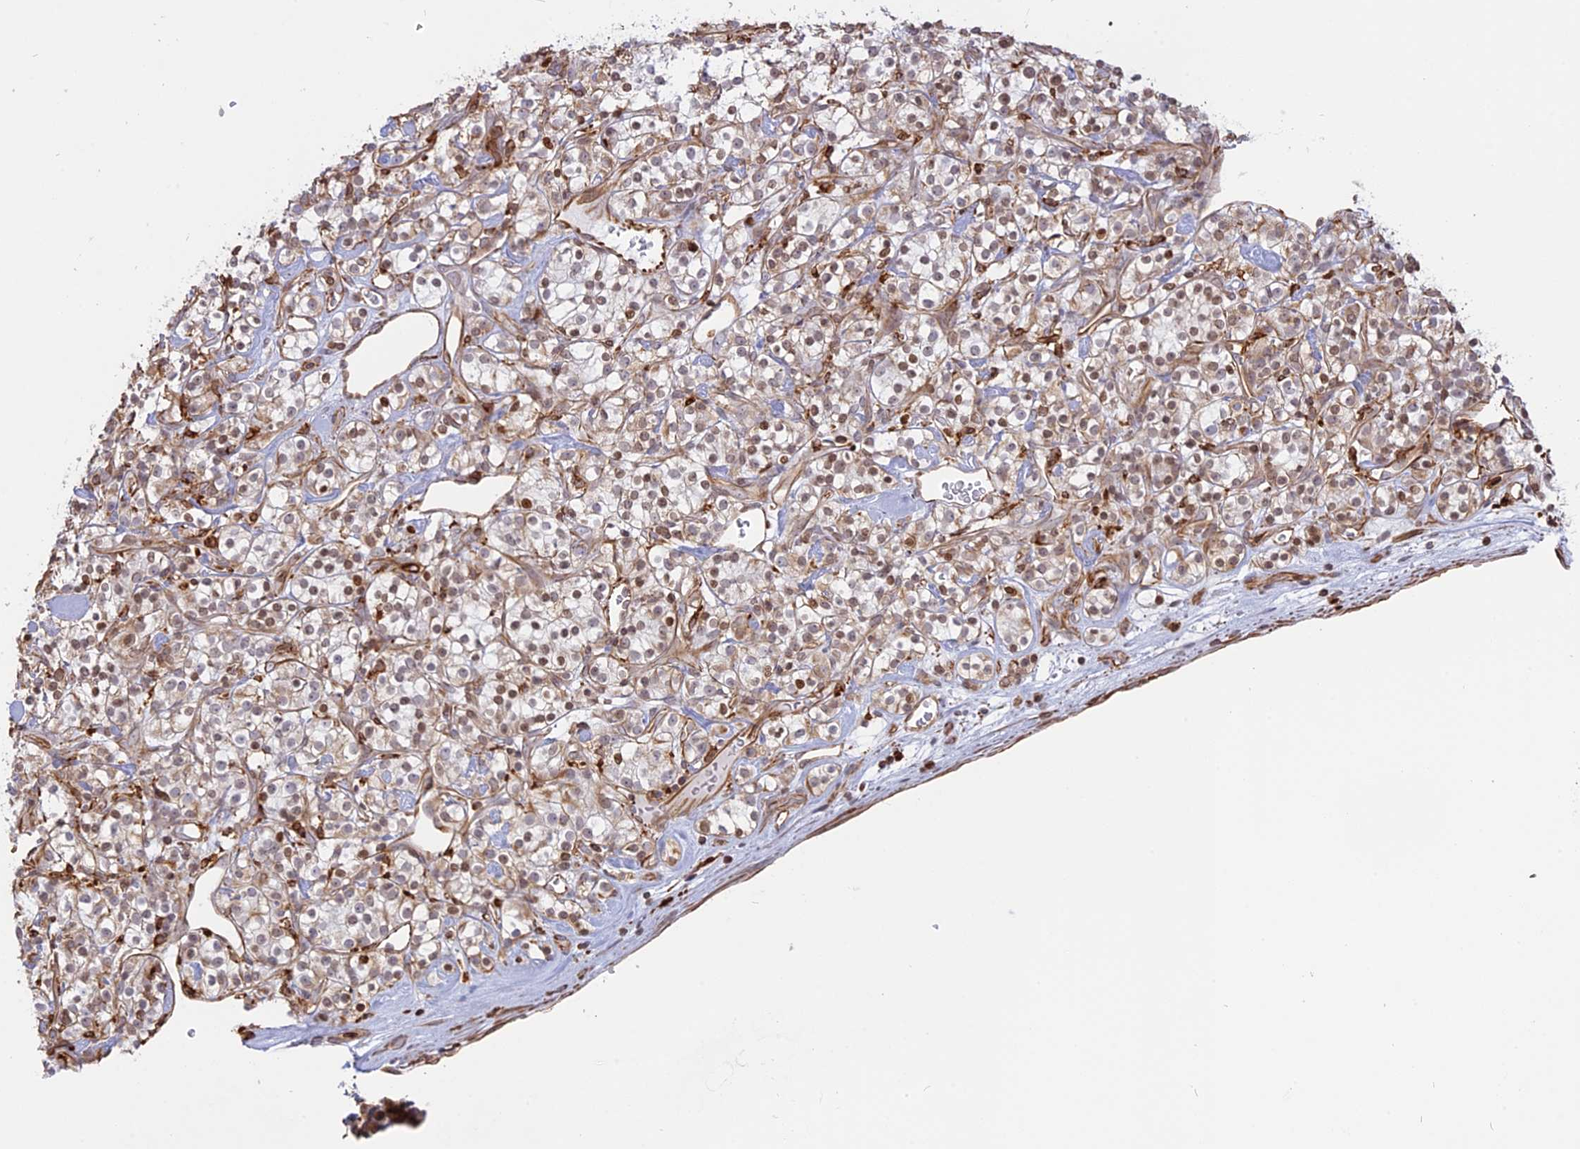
{"staining": {"intensity": "moderate", "quantity": "<25%", "location": "nuclear"}, "tissue": "renal cancer", "cell_type": "Tumor cells", "image_type": "cancer", "snomed": [{"axis": "morphology", "description": "Adenocarcinoma, NOS"}, {"axis": "topography", "description": "Kidney"}], "caption": "Moderate nuclear expression for a protein is seen in approximately <25% of tumor cells of renal cancer (adenocarcinoma) using IHC.", "gene": "APOBR", "patient": {"sex": "male", "age": 77}}